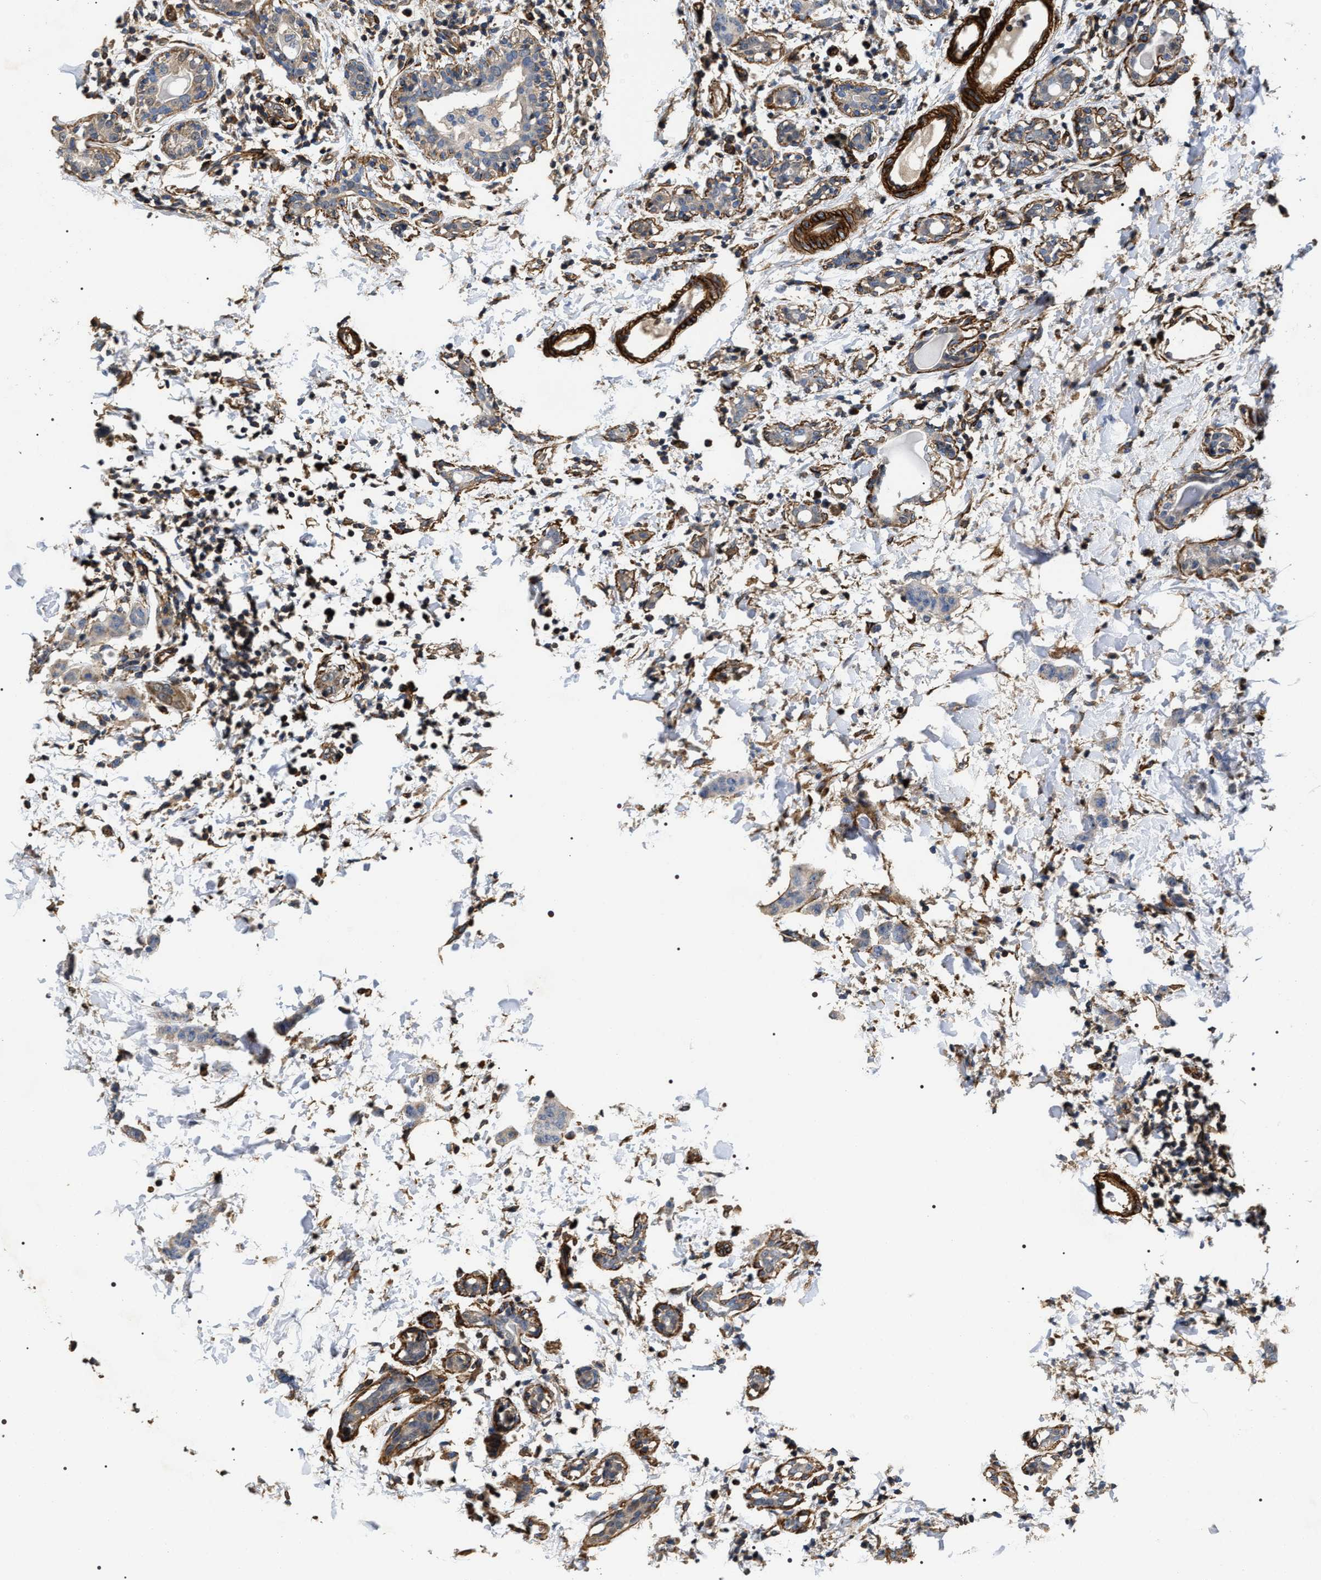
{"staining": {"intensity": "negative", "quantity": "none", "location": "none"}, "tissue": "breast cancer", "cell_type": "Tumor cells", "image_type": "cancer", "snomed": [{"axis": "morphology", "description": "Normal tissue, NOS"}, {"axis": "morphology", "description": "Duct carcinoma"}, {"axis": "topography", "description": "Breast"}], "caption": "Protein analysis of breast cancer shows no significant staining in tumor cells.", "gene": "ZC3HAV1L", "patient": {"sex": "female", "age": 40}}